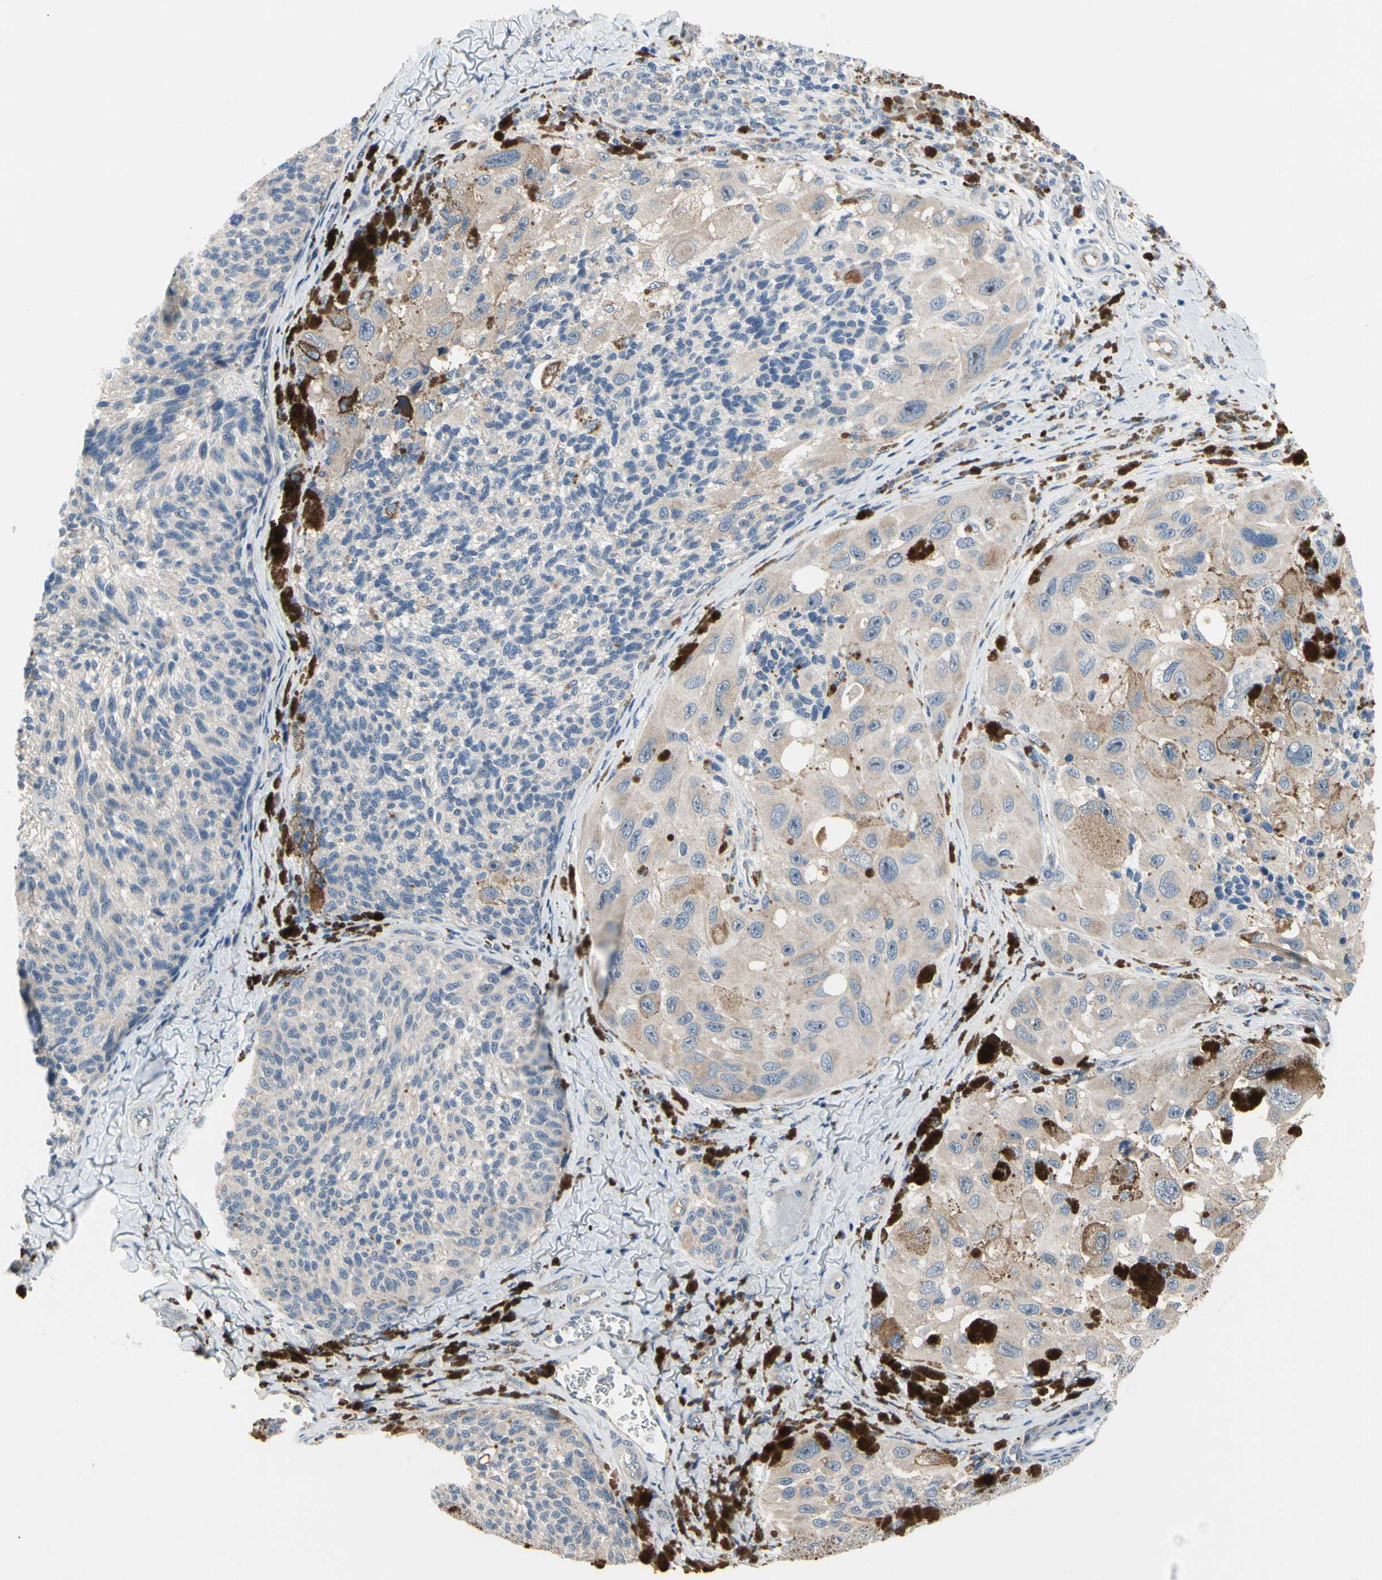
{"staining": {"intensity": "negative", "quantity": "none", "location": "none"}, "tissue": "melanoma", "cell_type": "Tumor cells", "image_type": "cancer", "snomed": [{"axis": "morphology", "description": "Malignant melanoma, NOS"}, {"axis": "topography", "description": "Skin"}], "caption": "Histopathology image shows no protein expression in tumor cells of malignant melanoma tissue. The staining was performed using DAB (3,3'-diaminobenzidine) to visualize the protein expression in brown, while the nuclei were stained in blue with hematoxylin (Magnification: 20x).", "gene": "NFASC", "patient": {"sex": "female", "age": 73}}